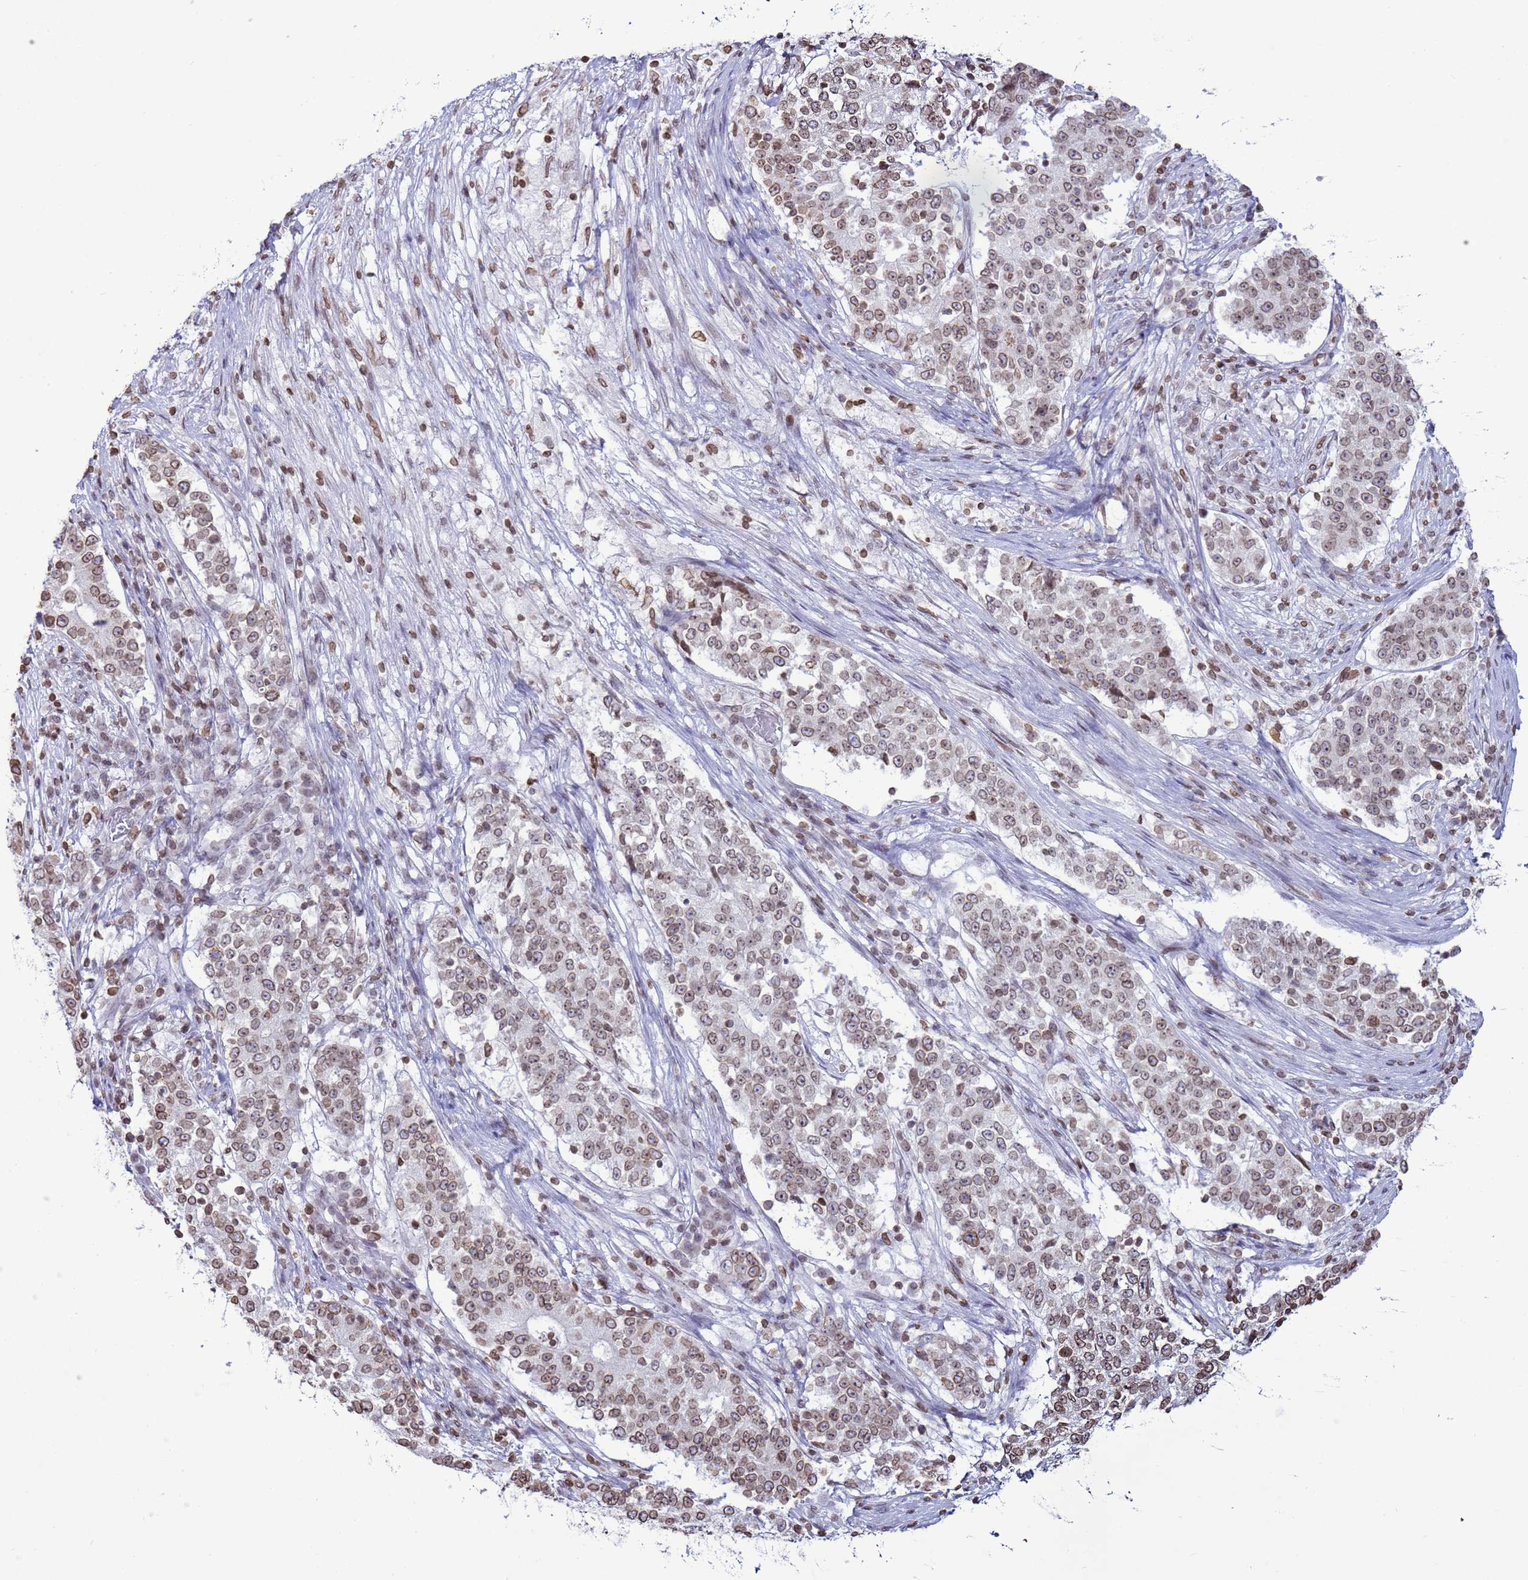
{"staining": {"intensity": "weak", "quantity": "25%-75%", "location": "cytoplasmic/membranous,nuclear"}, "tissue": "stomach cancer", "cell_type": "Tumor cells", "image_type": "cancer", "snomed": [{"axis": "morphology", "description": "Adenocarcinoma, NOS"}, {"axis": "topography", "description": "Stomach"}], "caption": "About 25%-75% of tumor cells in human stomach cancer (adenocarcinoma) display weak cytoplasmic/membranous and nuclear protein expression as visualized by brown immunohistochemical staining.", "gene": "DHX37", "patient": {"sex": "male", "age": 59}}